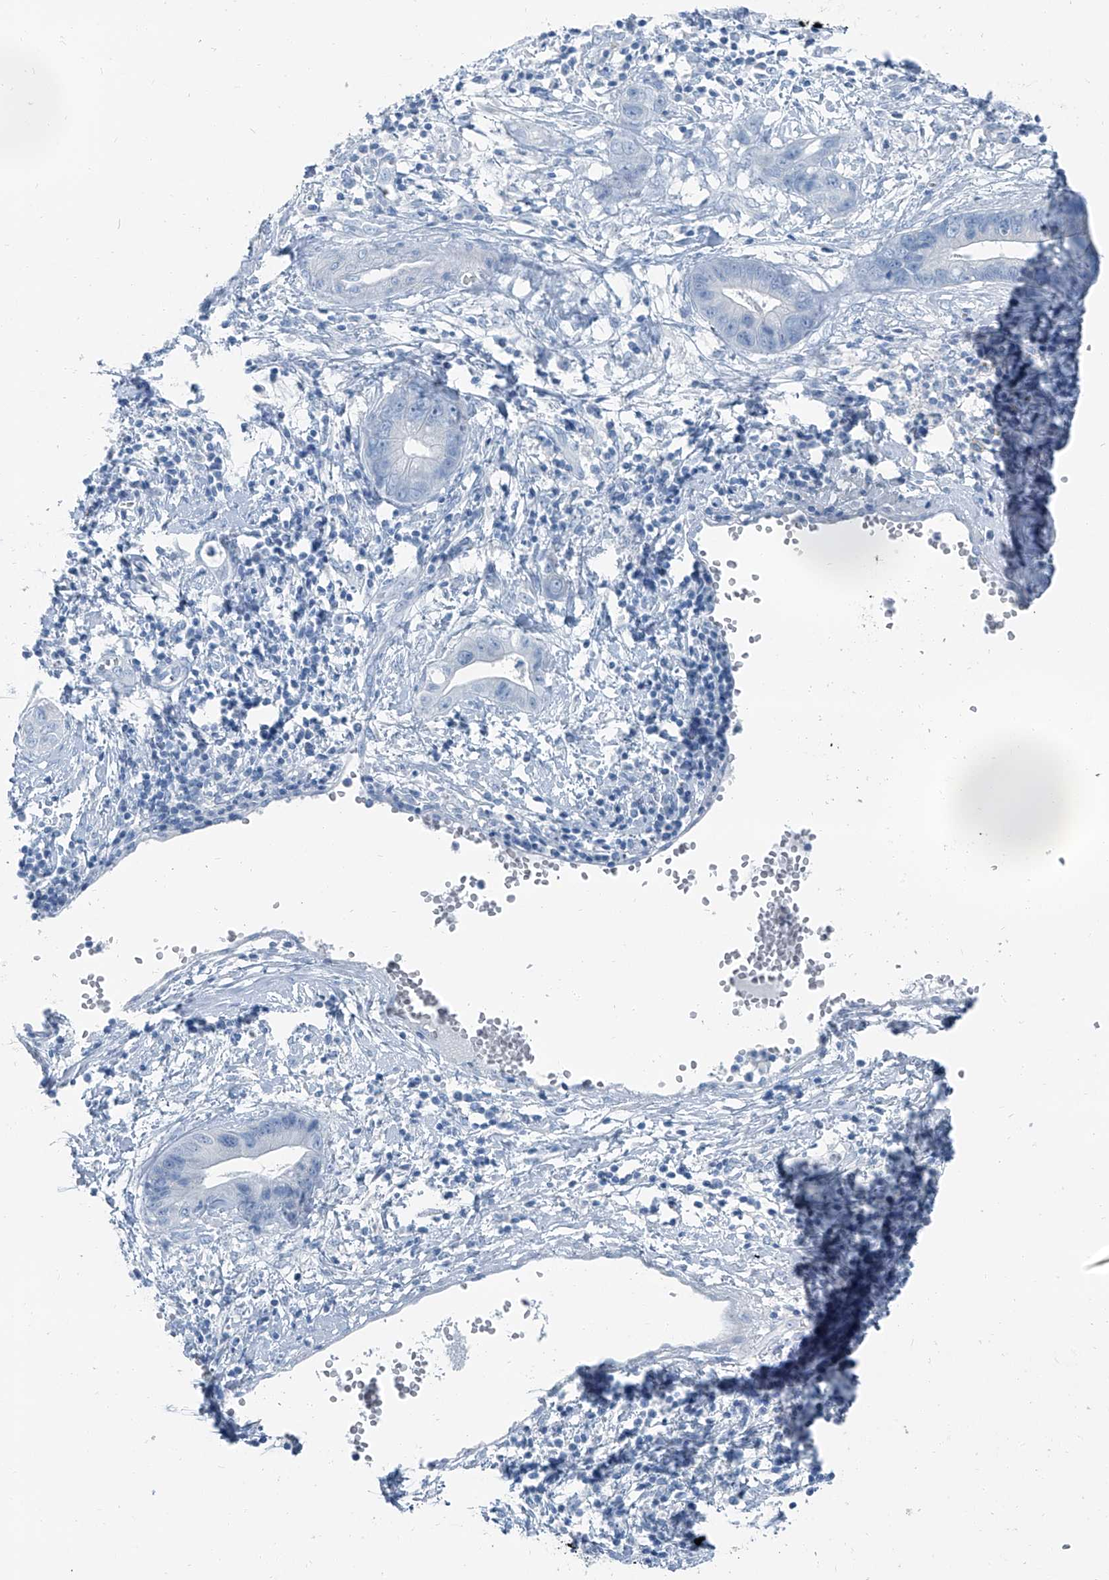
{"staining": {"intensity": "negative", "quantity": "none", "location": "none"}, "tissue": "cervical cancer", "cell_type": "Tumor cells", "image_type": "cancer", "snomed": [{"axis": "morphology", "description": "Adenocarcinoma, NOS"}, {"axis": "topography", "description": "Cervix"}], "caption": "A high-resolution micrograph shows immunohistochemistry staining of cervical cancer (adenocarcinoma), which exhibits no significant staining in tumor cells.", "gene": "RGN", "patient": {"sex": "female", "age": 44}}